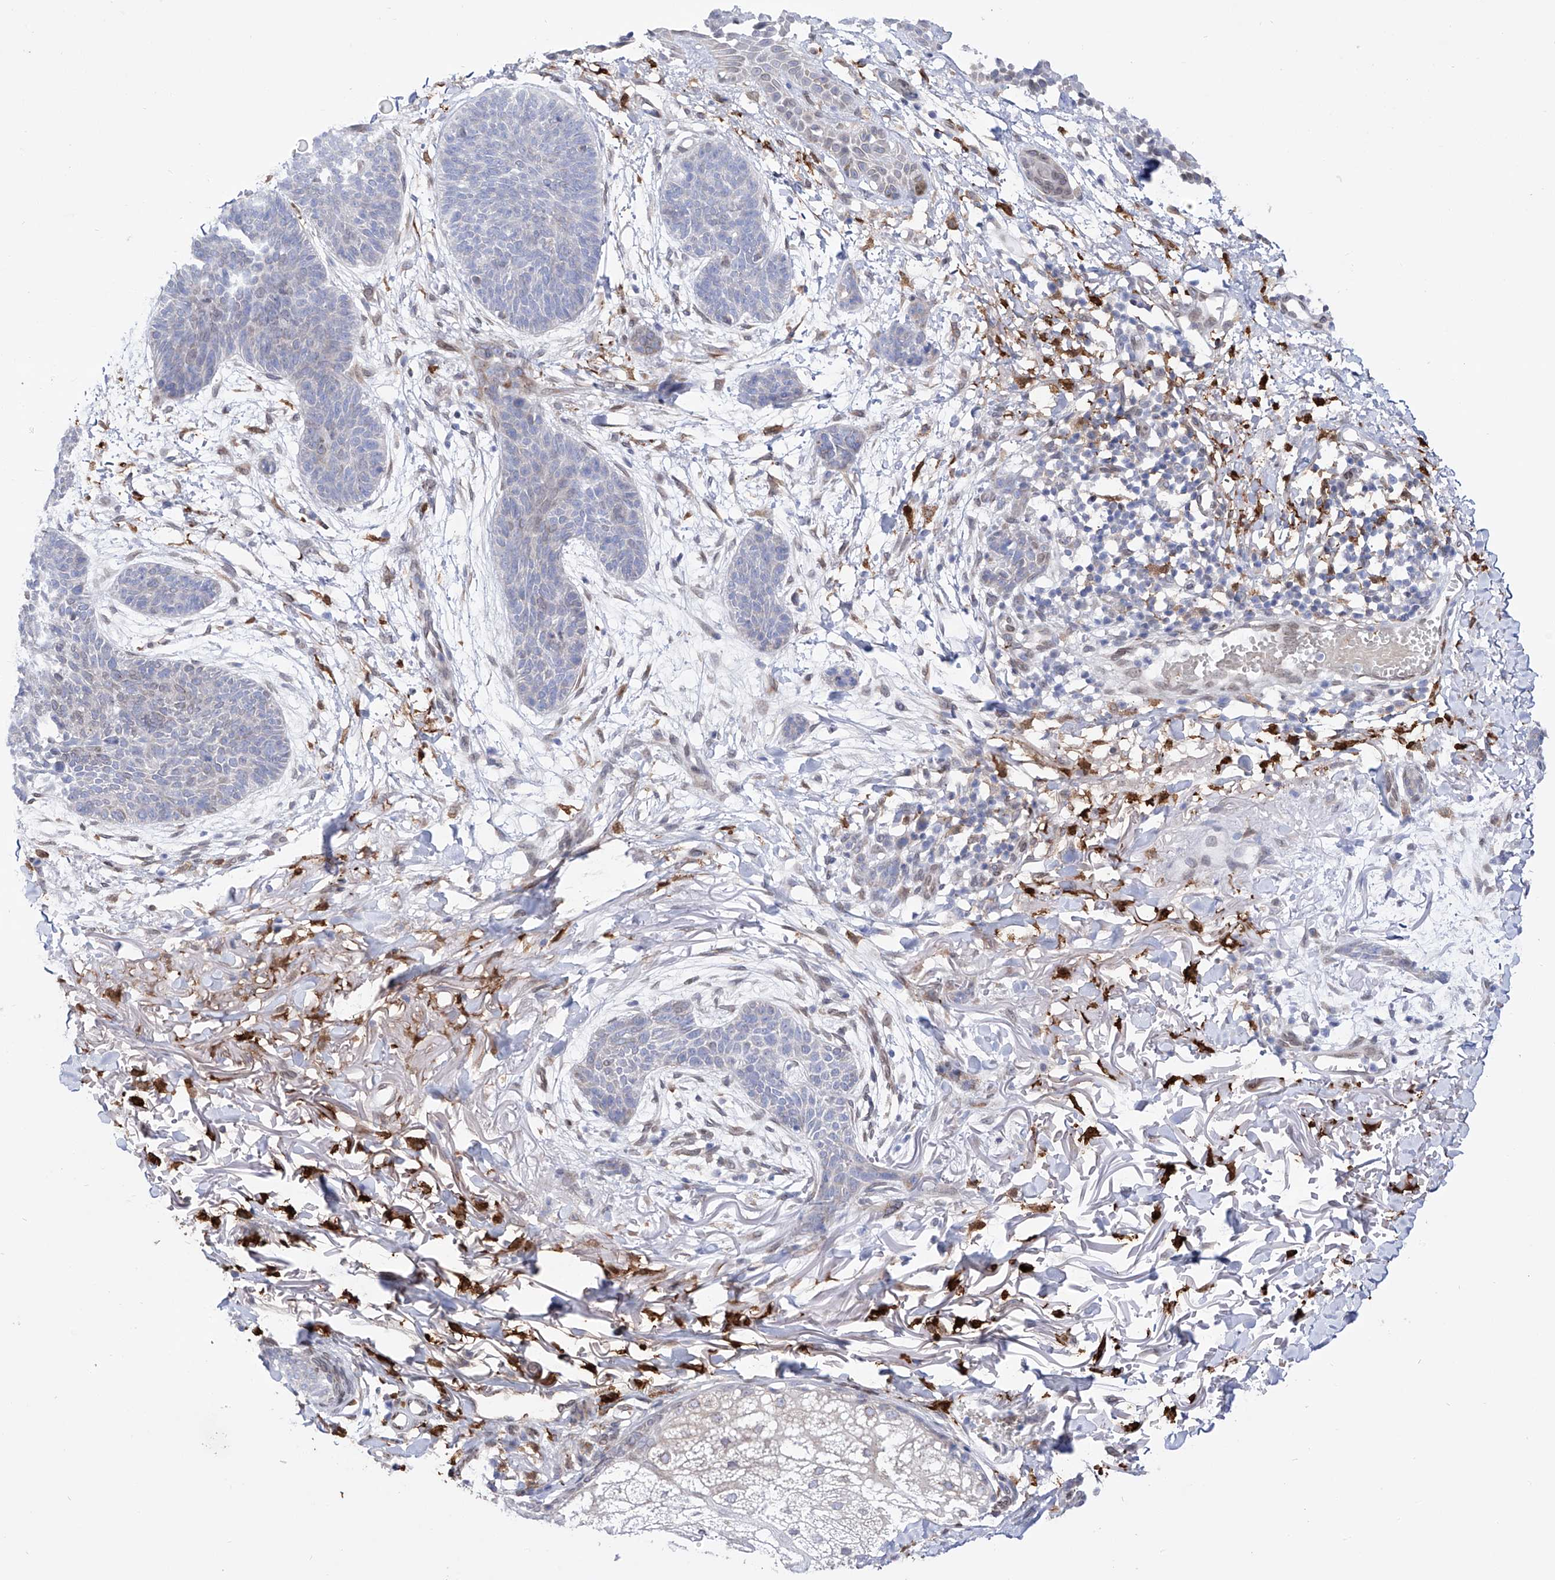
{"staining": {"intensity": "weak", "quantity": "<25%", "location": "cytoplasmic/membranous"}, "tissue": "skin cancer", "cell_type": "Tumor cells", "image_type": "cancer", "snomed": [{"axis": "morphology", "description": "Basal cell carcinoma"}, {"axis": "topography", "description": "Skin"}], "caption": "Micrograph shows no significant protein staining in tumor cells of basal cell carcinoma (skin).", "gene": "LCLAT1", "patient": {"sex": "male", "age": 85}}